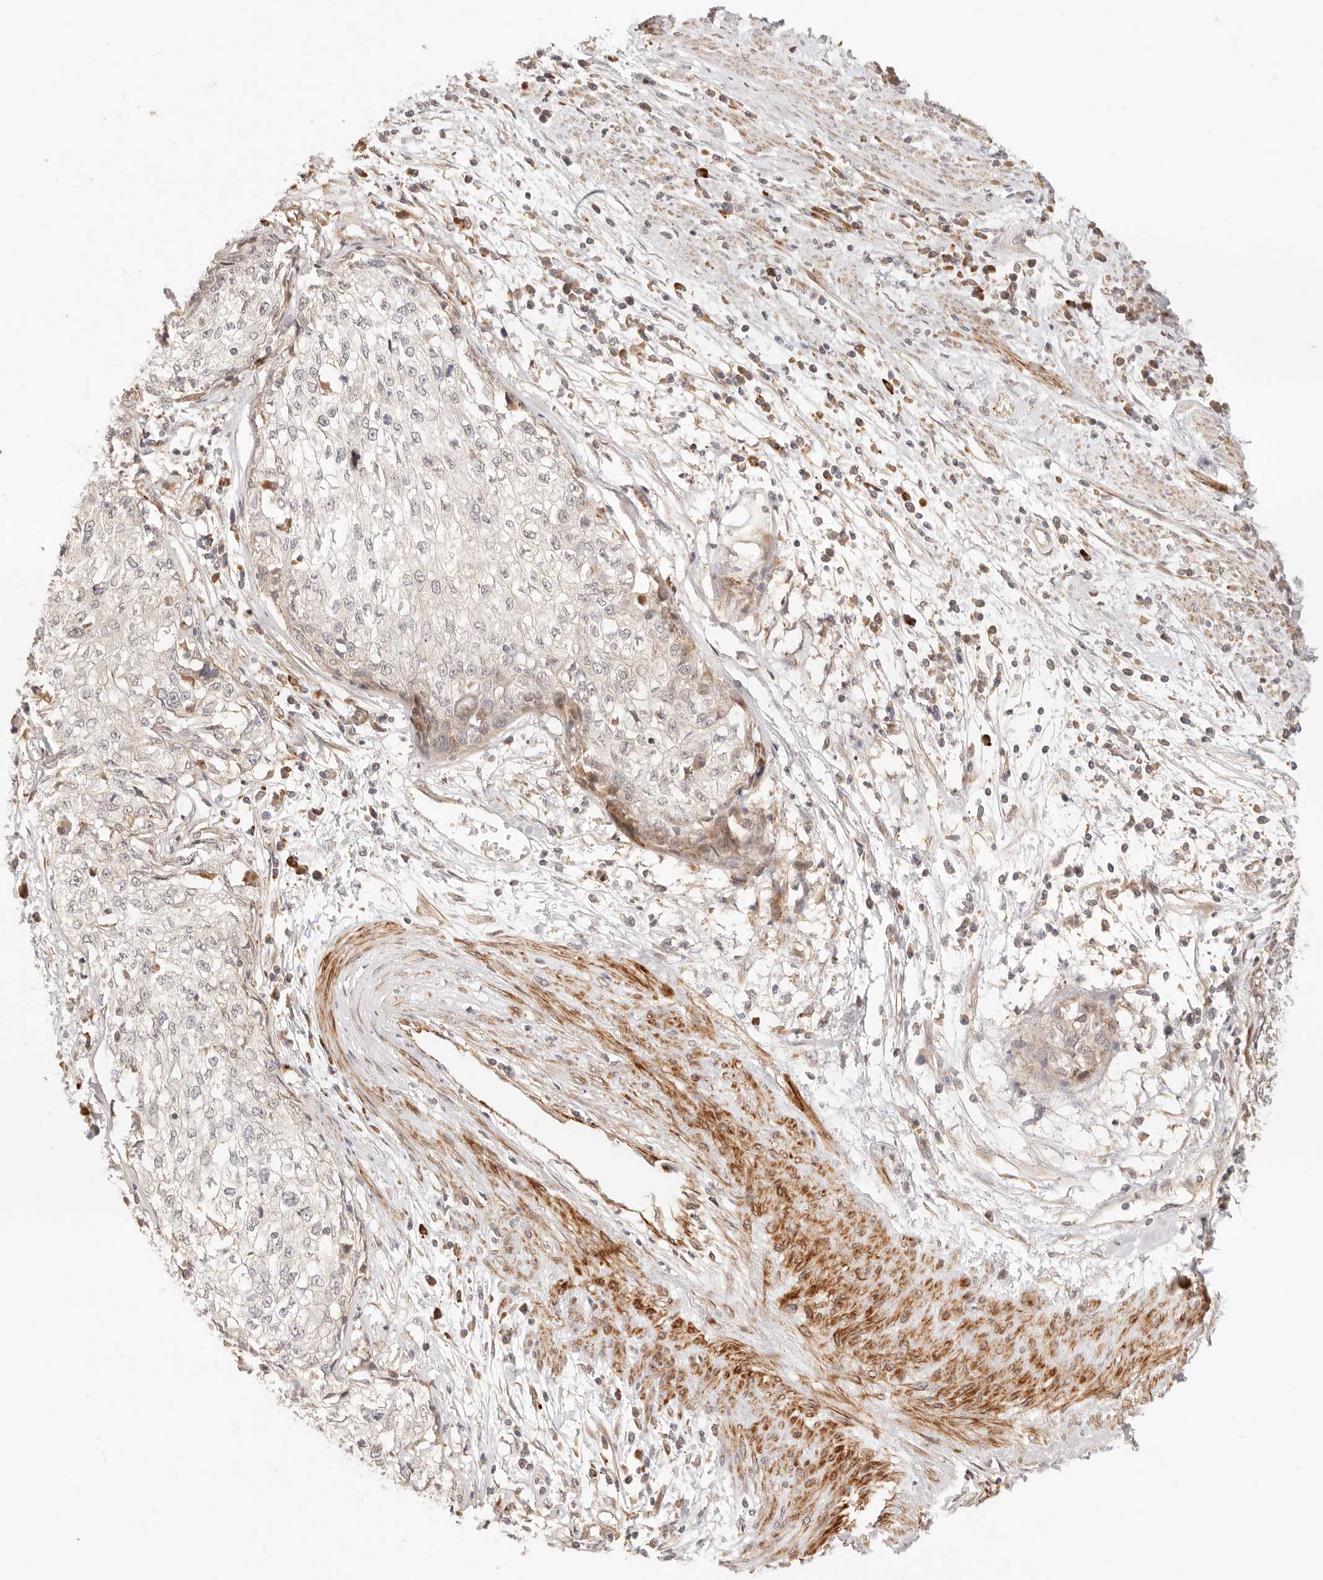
{"staining": {"intensity": "moderate", "quantity": "<25%", "location": "cytoplasmic/membranous"}, "tissue": "cervical cancer", "cell_type": "Tumor cells", "image_type": "cancer", "snomed": [{"axis": "morphology", "description": "Squamous cell carcinoma, NOS"}, {"axis": "topography", "description": "Cervix"}], "caption": "Moderate cytoplasmic/membranous protein positivity is present in about <25% of tumor cells in cervical cancer.", "gene": "IL1R2", "patient": {"sex": "female", "age": 57}}